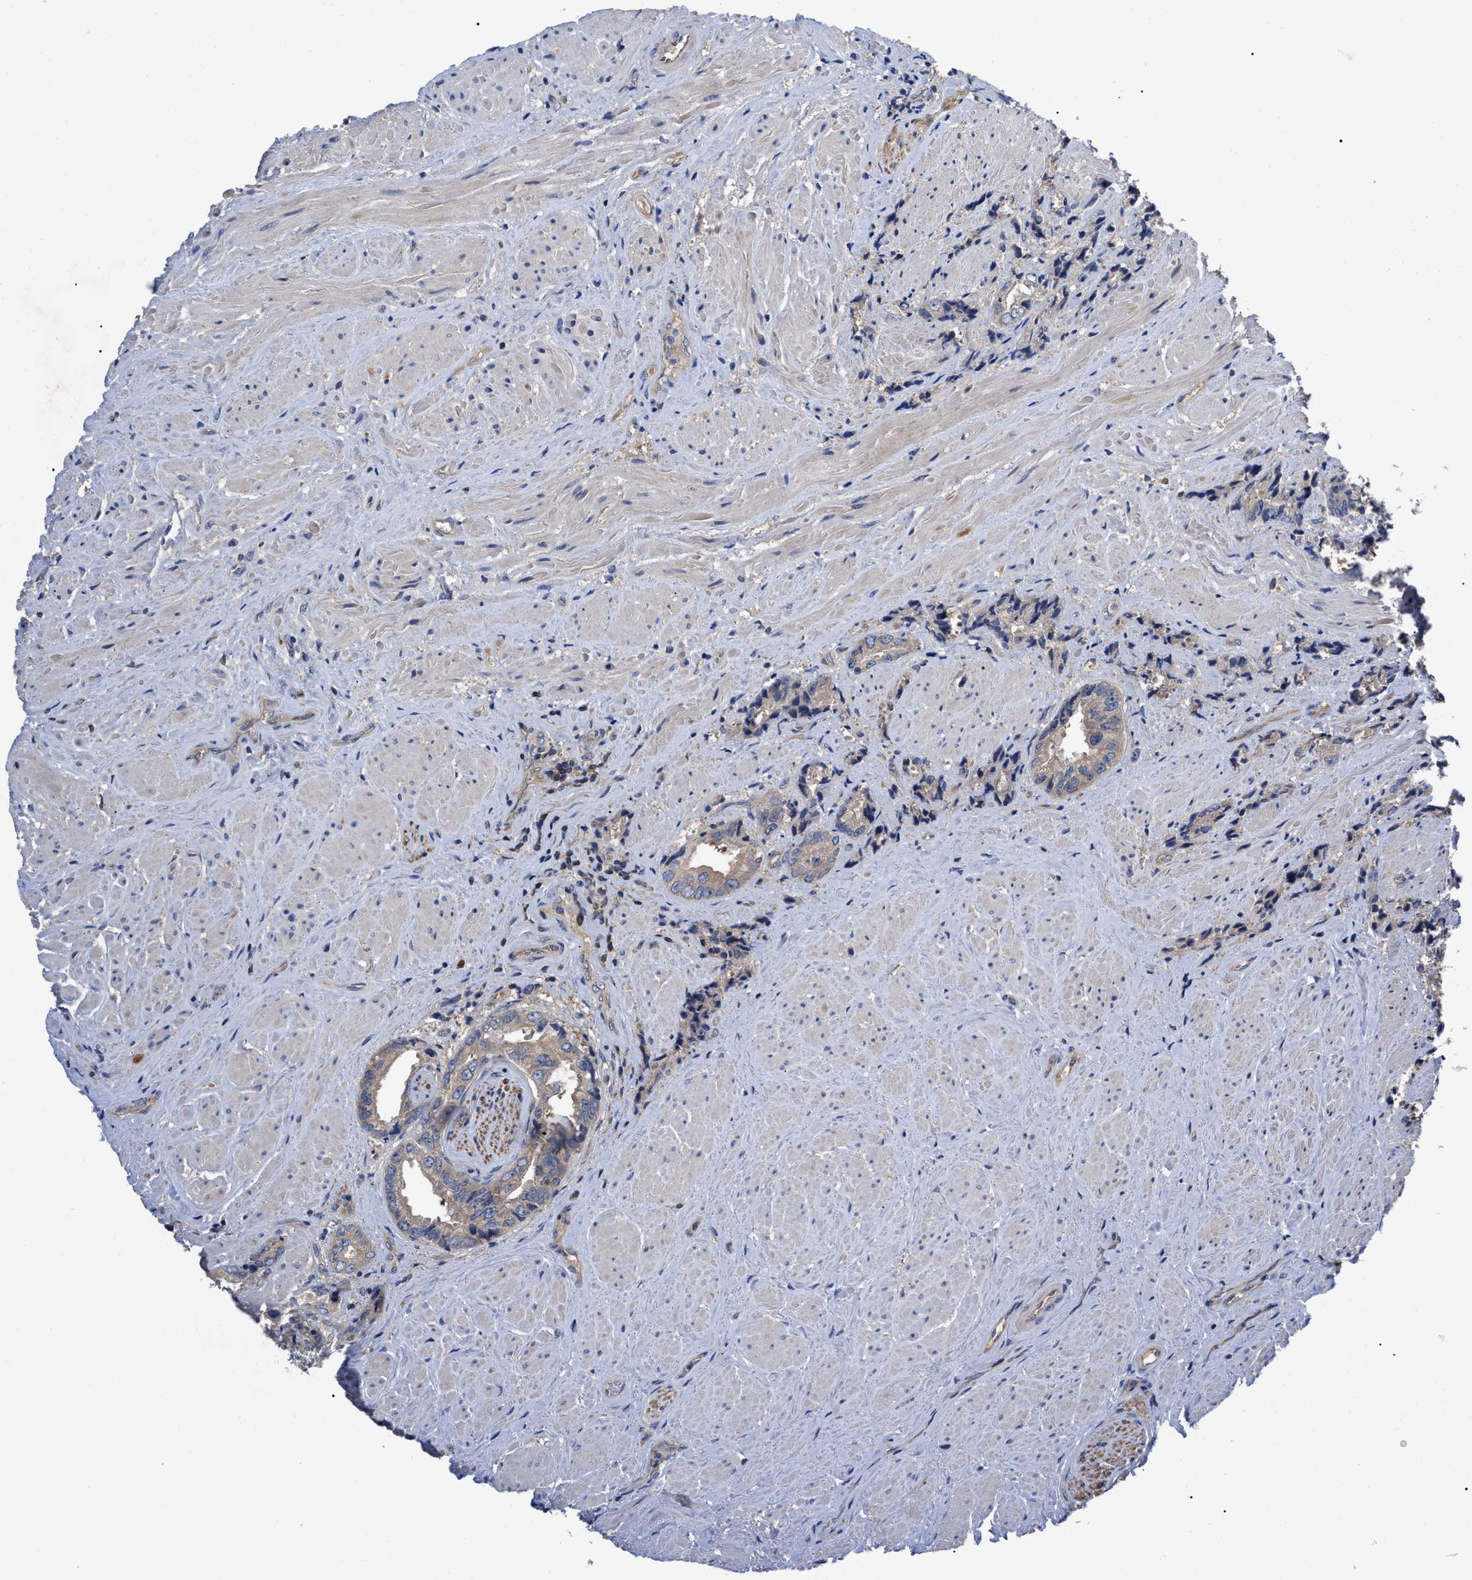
{"staining": {"intensity": "weak", "quantity": "<25%", "location": "cytoplasmic/membranous"}, "tissue": "prostate cancer", "cell_type": "Tumor cells", "image_type": "cancer", "snomed": [{"axis": "morphology", "description": "Adenocarcinoma, High grade"}, {"axis": "topography", "description": "Prostate"}], "caption": "Tumor cells are negative for protein expression in human prostate high-grade adenocarcinoma.", "gene": "RAP1GDS1", "patient": {"sex": "male", "age": 61}}